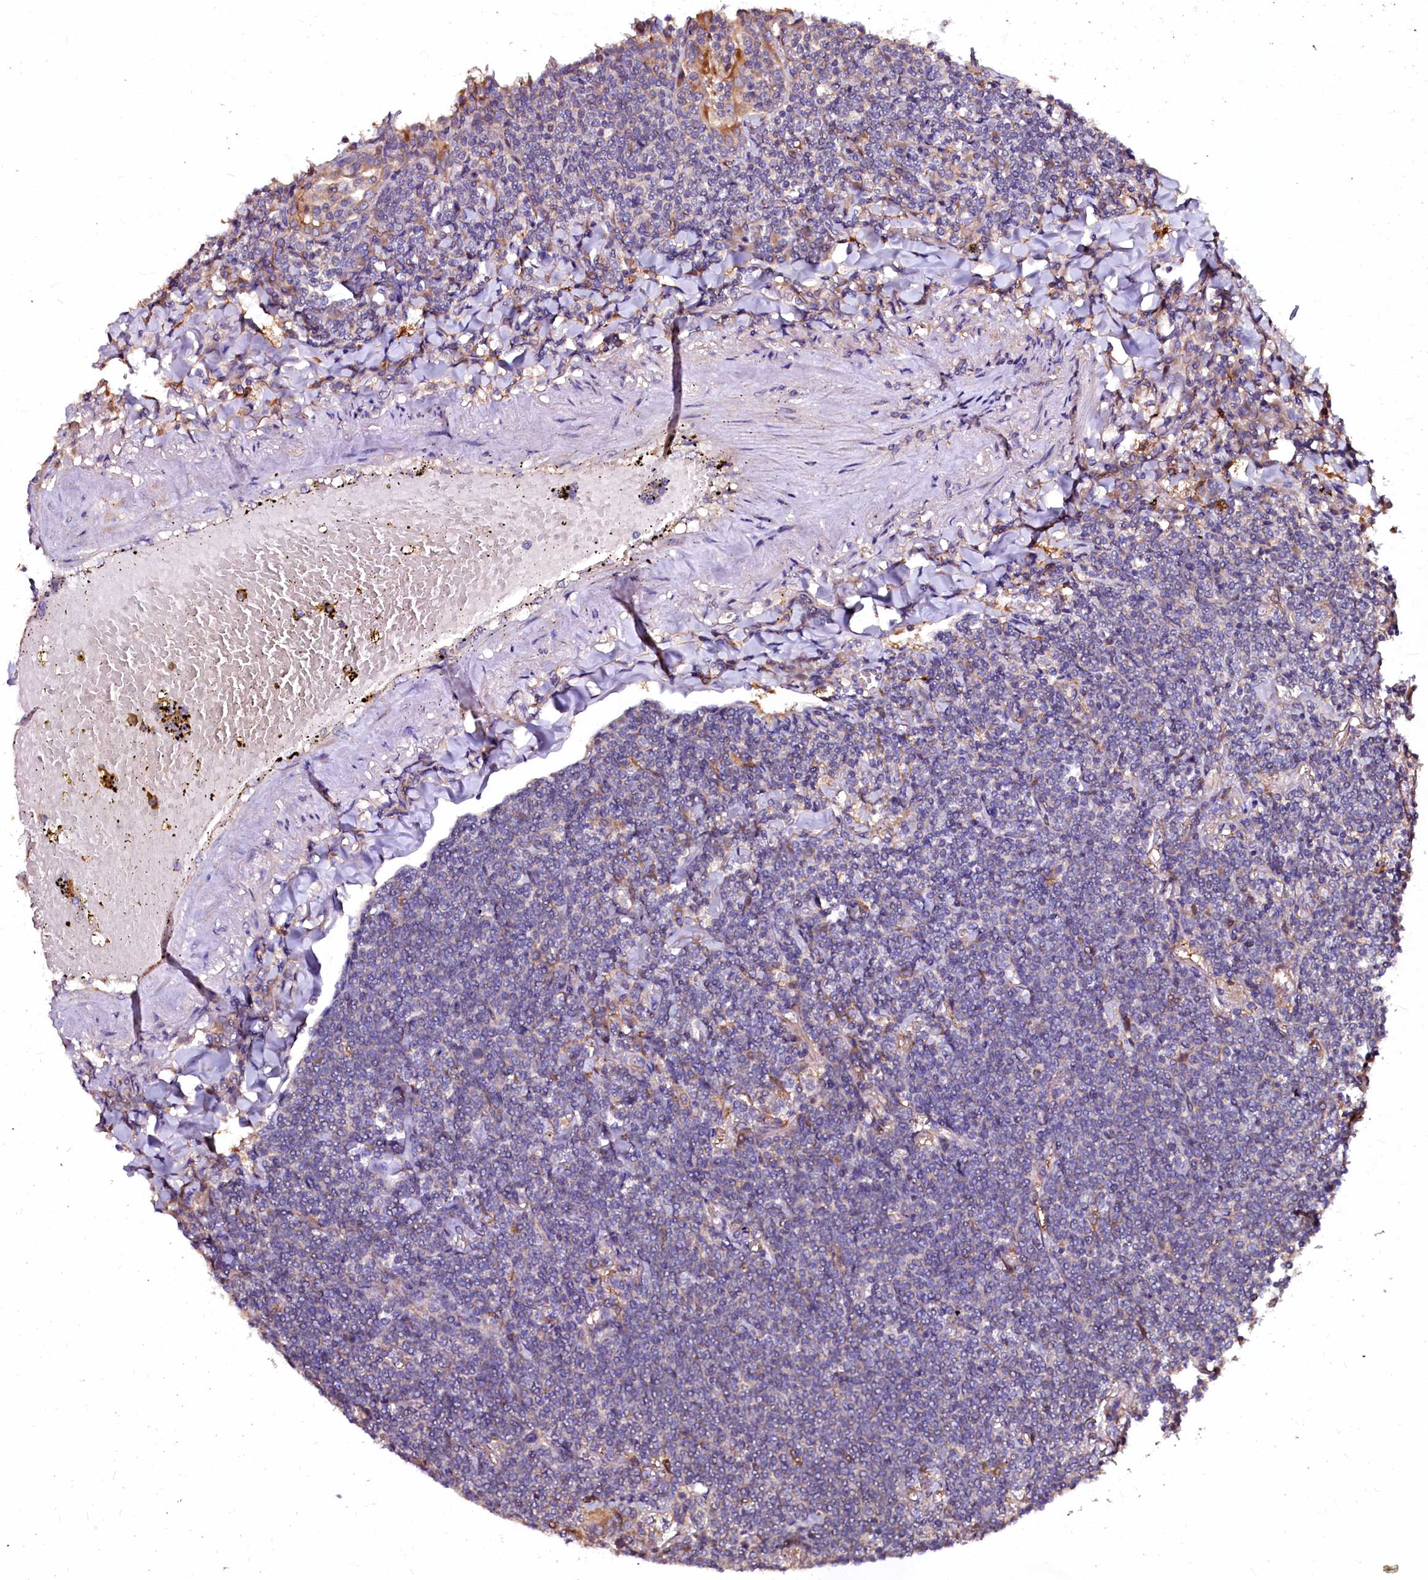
{"staining": {"intensity": "negative", "quantity": "none", "location": "none"}, "tissue": "lymphoma", "cell_type": "Tumor cells", "image_type": "cancer", "snomed": [{"axis": "morphology", "description": "Malignant lymphoma, non-Hodgkin's type, Low grade"}, {"axis": "topography", "description": "Lung"}], "caption": "Lymphoma stained for a protein using immunohistochemistry (IHC) reveals no expression tumor cells.", "gene": "APPL2", "patient": {"sex": "female", "age": 71}}